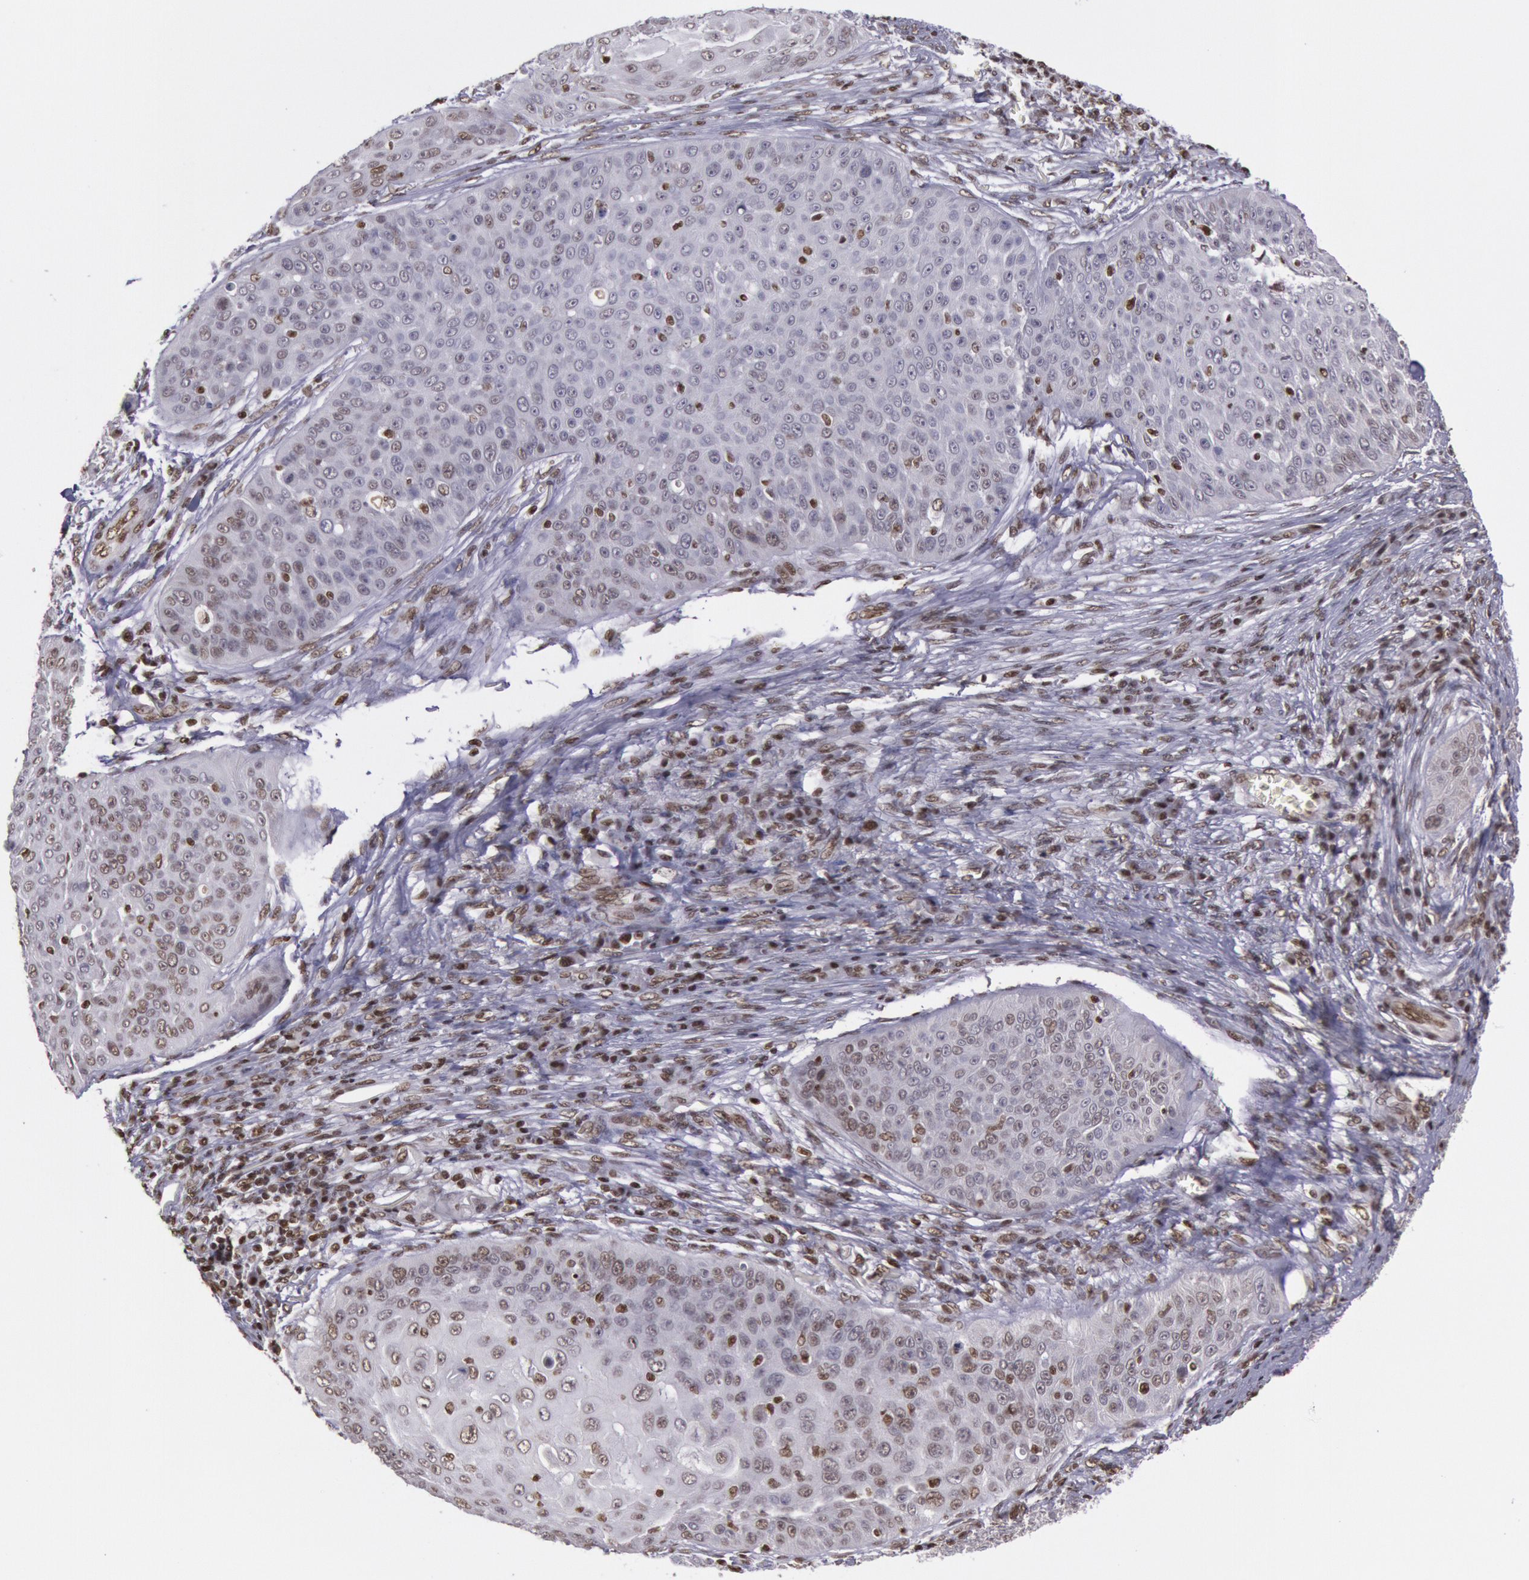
{"staining": {"intensity": "moderate", "quantity": "25%-75%", "location": "nuclear"}, "tissue": "skin cancer", "cell_type": "Tumor cells", "image_type": "cancer", "snomed": [{"axis": "morphology", "description": "Squamous cell carcinoma, NOS"}, {"axis": "topography", "description": "Skin"}], "caption": "This is a histology image of IHC staining of skin squamous cell carcinoma, which shows moderate expression in the nuclear of tumor cells.", "gene": "NKAP", "patient": {"sex": "male", "age": 82}}